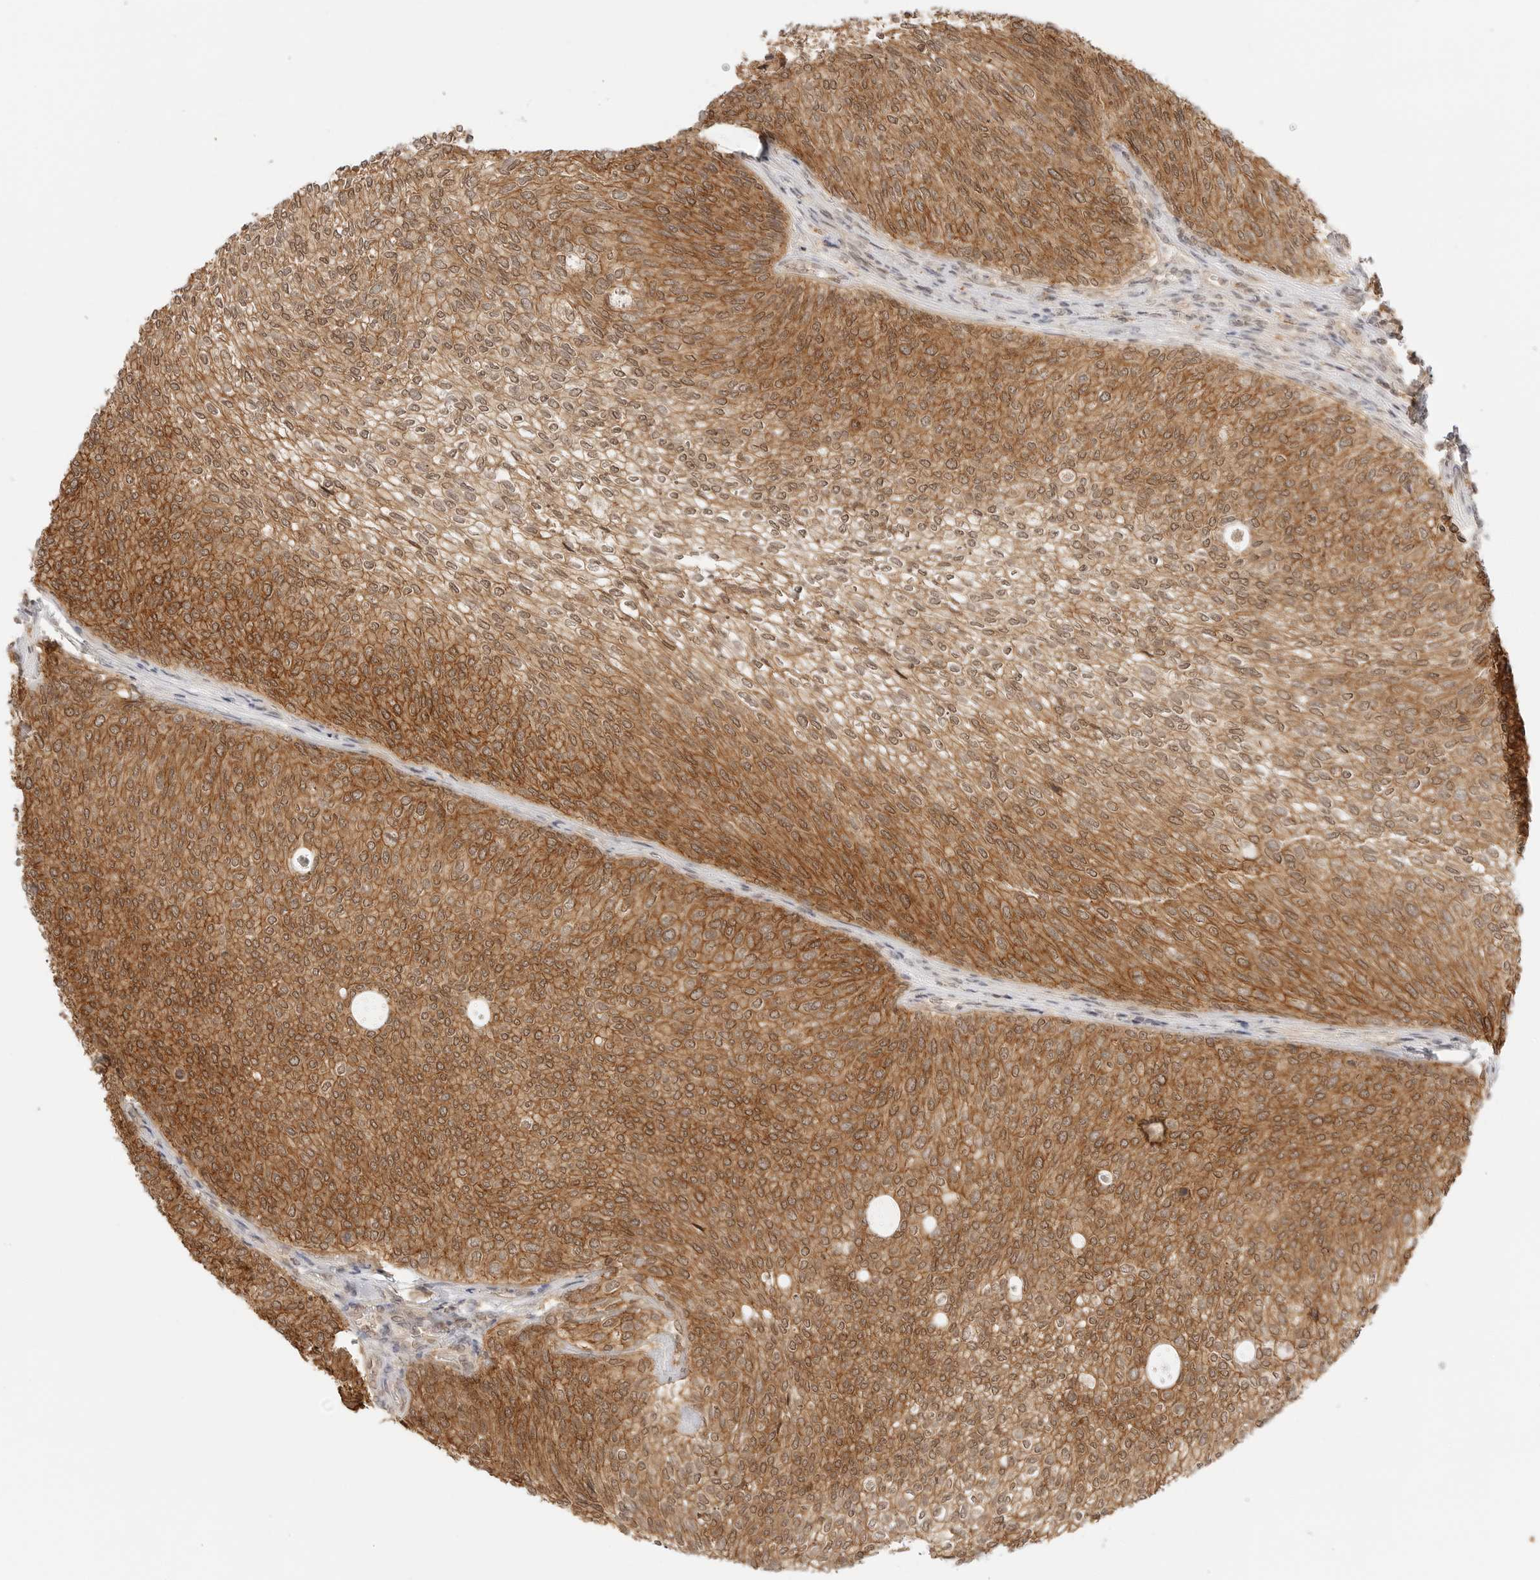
{"staining": {"intensity": "moderate", "quantity": ">75%", "location": "cytoplasmic/membranous"}, "tissue": "urothelial cancer", "cell_type": "Tumor cells", "image_type": "cancer", "snomed": [{"axis": "morphology", "description": "Urothelial carcinoma, Low grade"}, {"axis": "topography", "description": "Urinary bladder"}], "caption": "IHC of human low-grade urothelial carcinoma exhibits medium levels of moderate cytoplasmic/membranous expression in about >75% of tumor cells. (Stains: DAB in brown, nuclei in blue, Microscopy: brightfield microscopy at high magnification).", "gene": "EPHA1", "patient": {"sex": "female", "age": 79}}